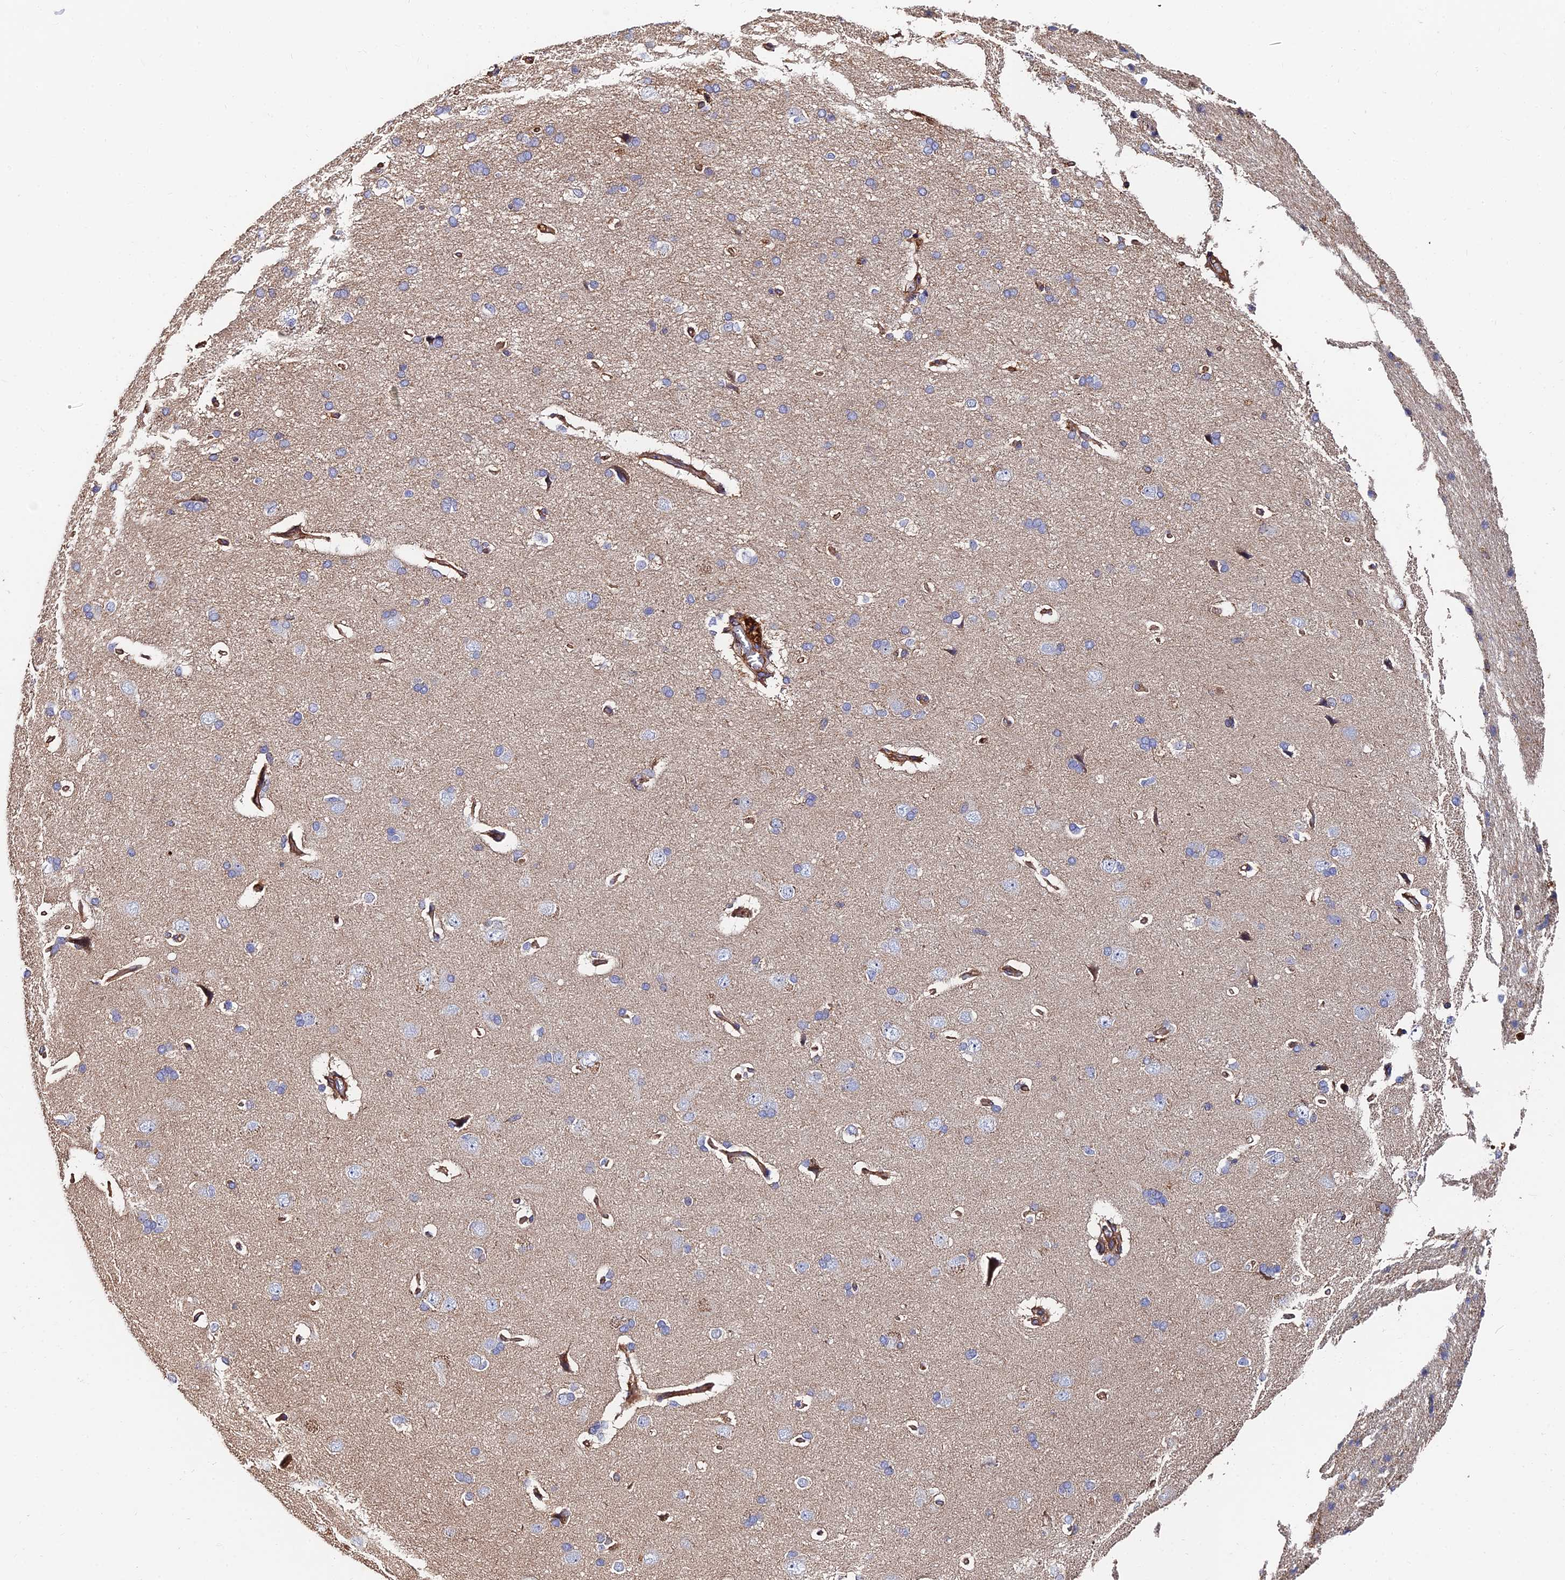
{"staining": {"intensity": "moderate", "quantity": ">75%", "location": "cytoplasmic/membranous"}, "tissue": "cerebral cortex", "cell_type": "Endothelial cells", "image_type": "normal", "snomed": [{"axis": "morphology", "description": "Normal tissue, NOS"}, {"axis": "topography", "description": "Cerebral cortex"}], "caption": "This histopathology image reveals immunohistochemistry staining of normal human cerebral cortex, with medium moderate cytoplasmic/membranous positivity in approximately >75% of endothelial cells.", "gene": "EXT1", "patient": {"sex": "male", "age": 62}}